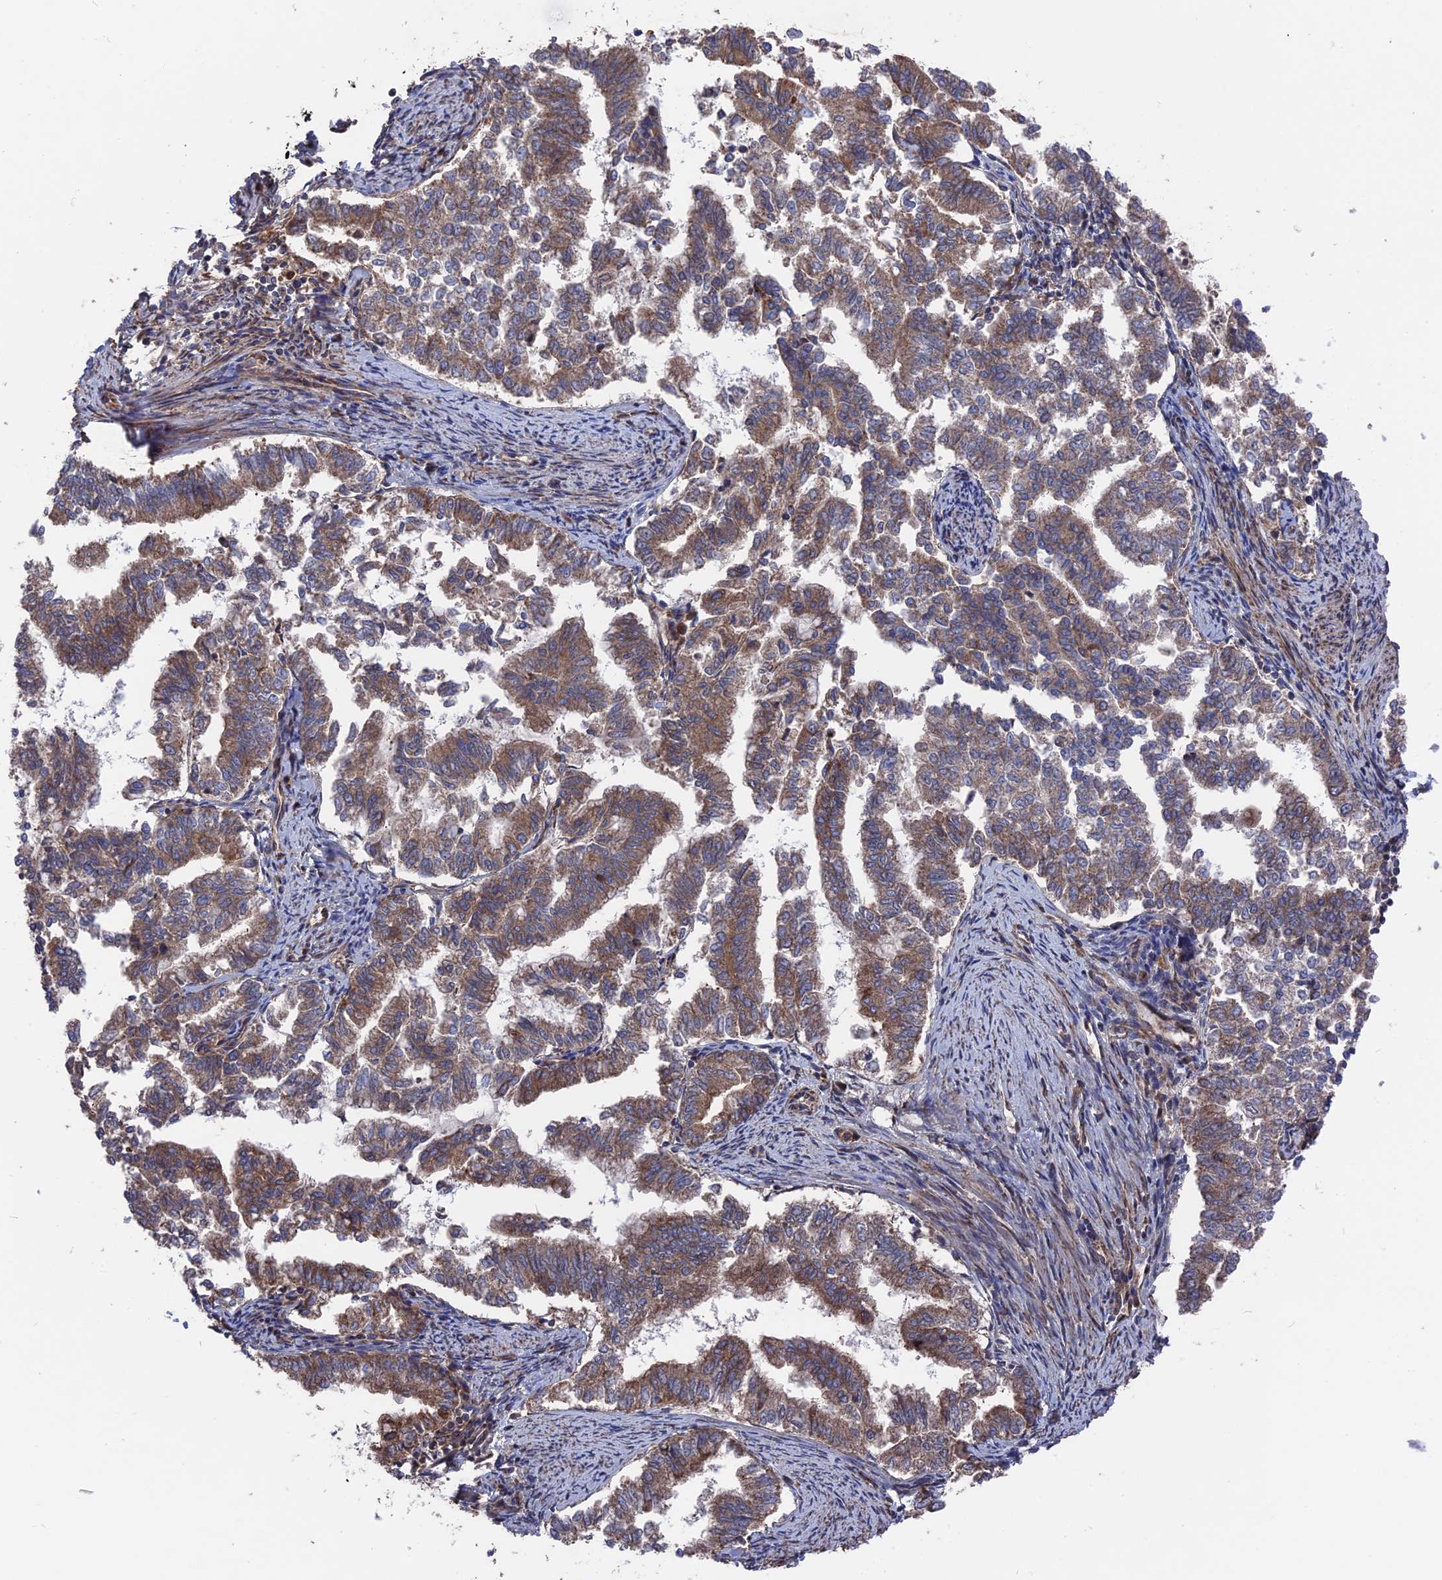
{"staining": {"intensity": "moderate", "quantity": ">75%", "location": "cytoplasmic/membranous"}, "tissue": "endometrial cancer", "cell_type": "Tumor cells", "image_type": "cancer", "snomed": [{"axis": "morphology", "description": "Adenocarcinoma, NOS"}, {"axis": "topography", "description": "Endometrium"}], "caption": "There is medium levels of moderate cytoplasmic/membranous expression in tumor cells of adenocarcinoma (endometrial), as demonstrated by immunohistochemical staining (brown color).", "gene": "TELO2", "patient": {"sex": "female", "age": 79}}